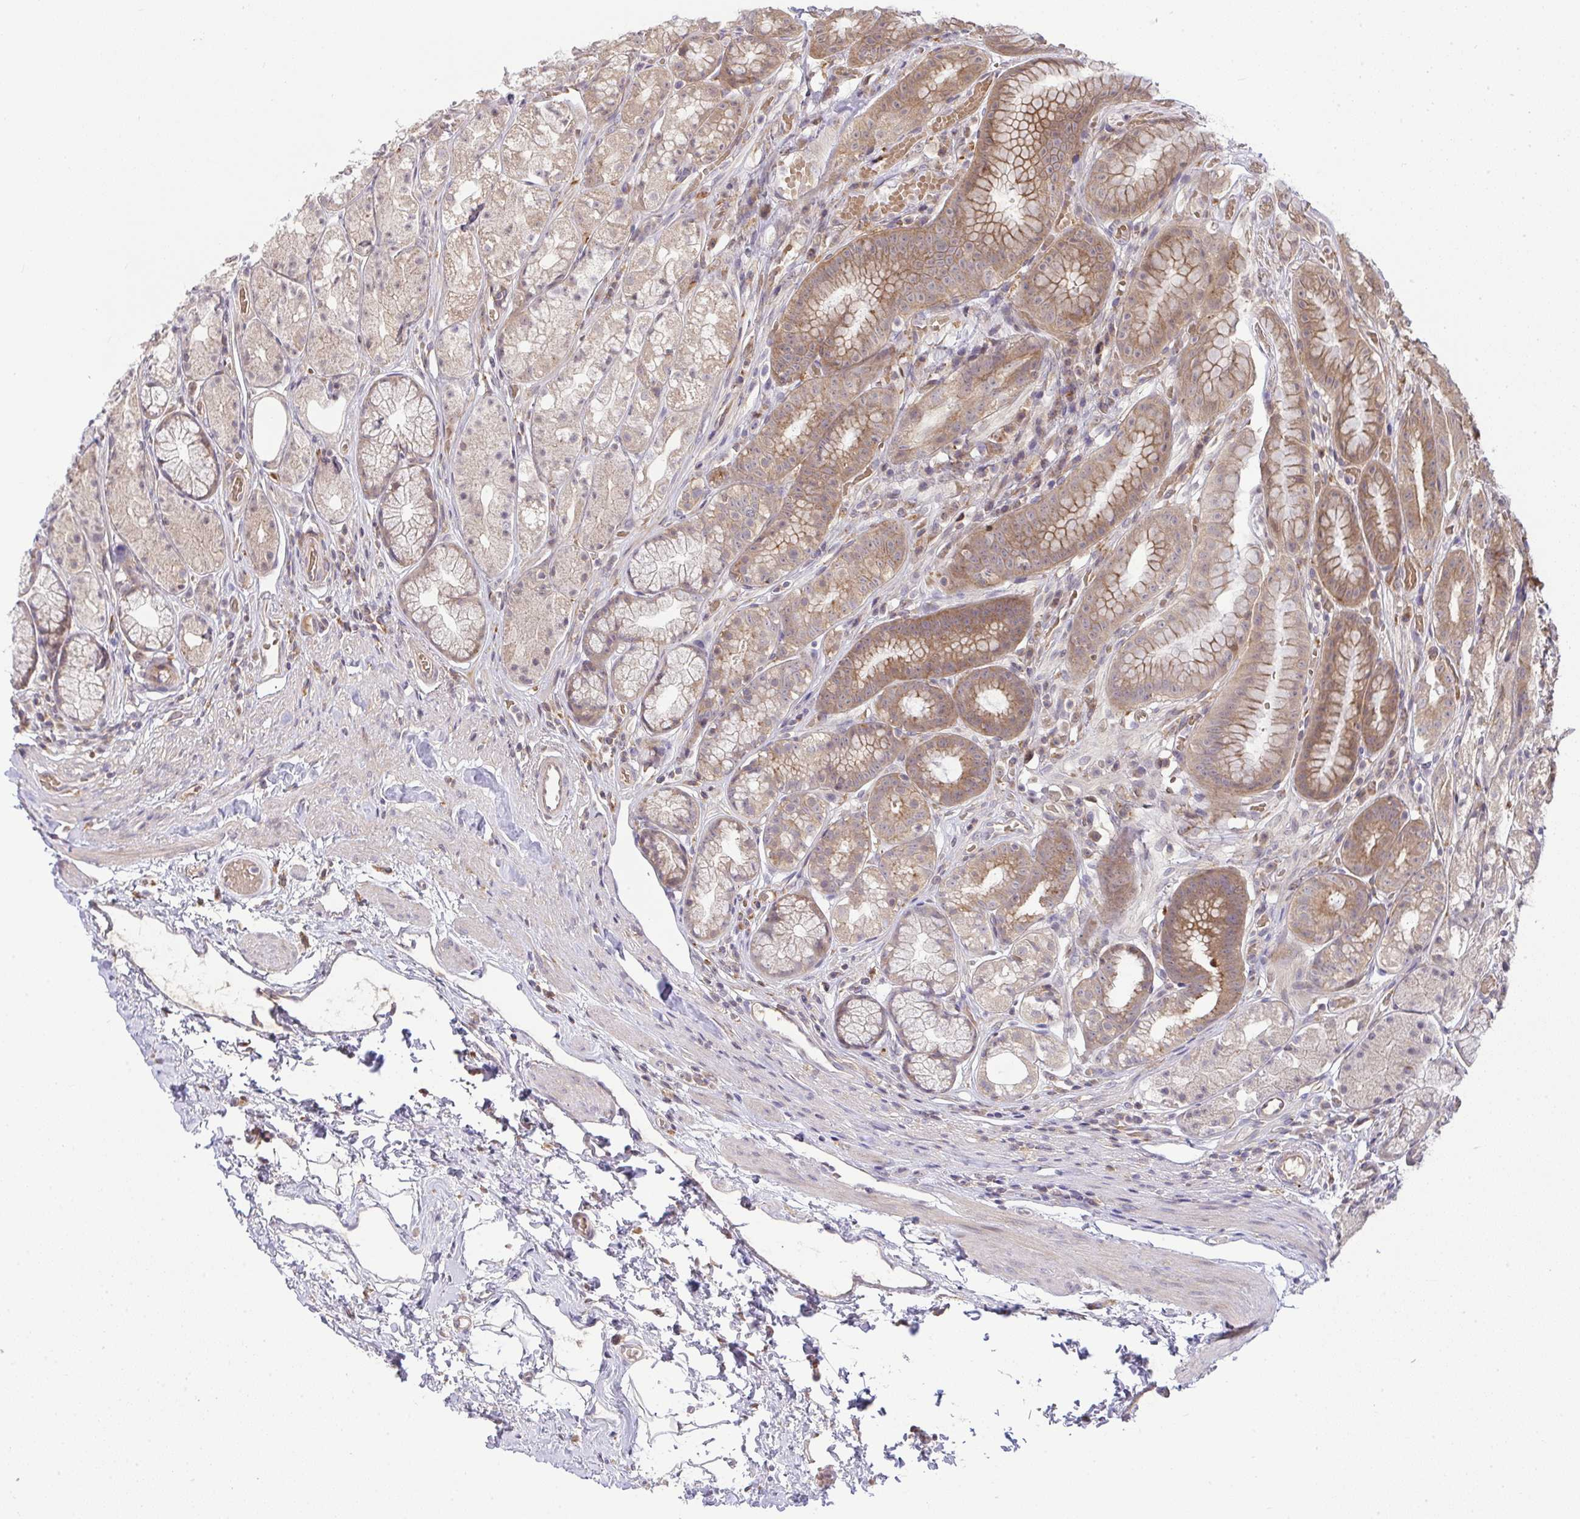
{"staining": {"intensity": "moderate", "quantity": "<25%", "location": "cytoplasmic/membranous"}, "tissue": "stomach", "cell_type": "Glandular cells", "image_type": "normal", "snomed": [{"axis": "morphology", "description": "Normal tissue, NOS"}, {"axis": "topography", "description": "Smooth muscle"}, {"axis": "topography", "description": "Stomach"}], "caption": "The image shows a brown stain indicating the presence of a protein in the cytoplasmic/membranous of glandular cells in stomach.", "gene": "SLC9A6", "patient": {"sex": "male", "age": 70}}